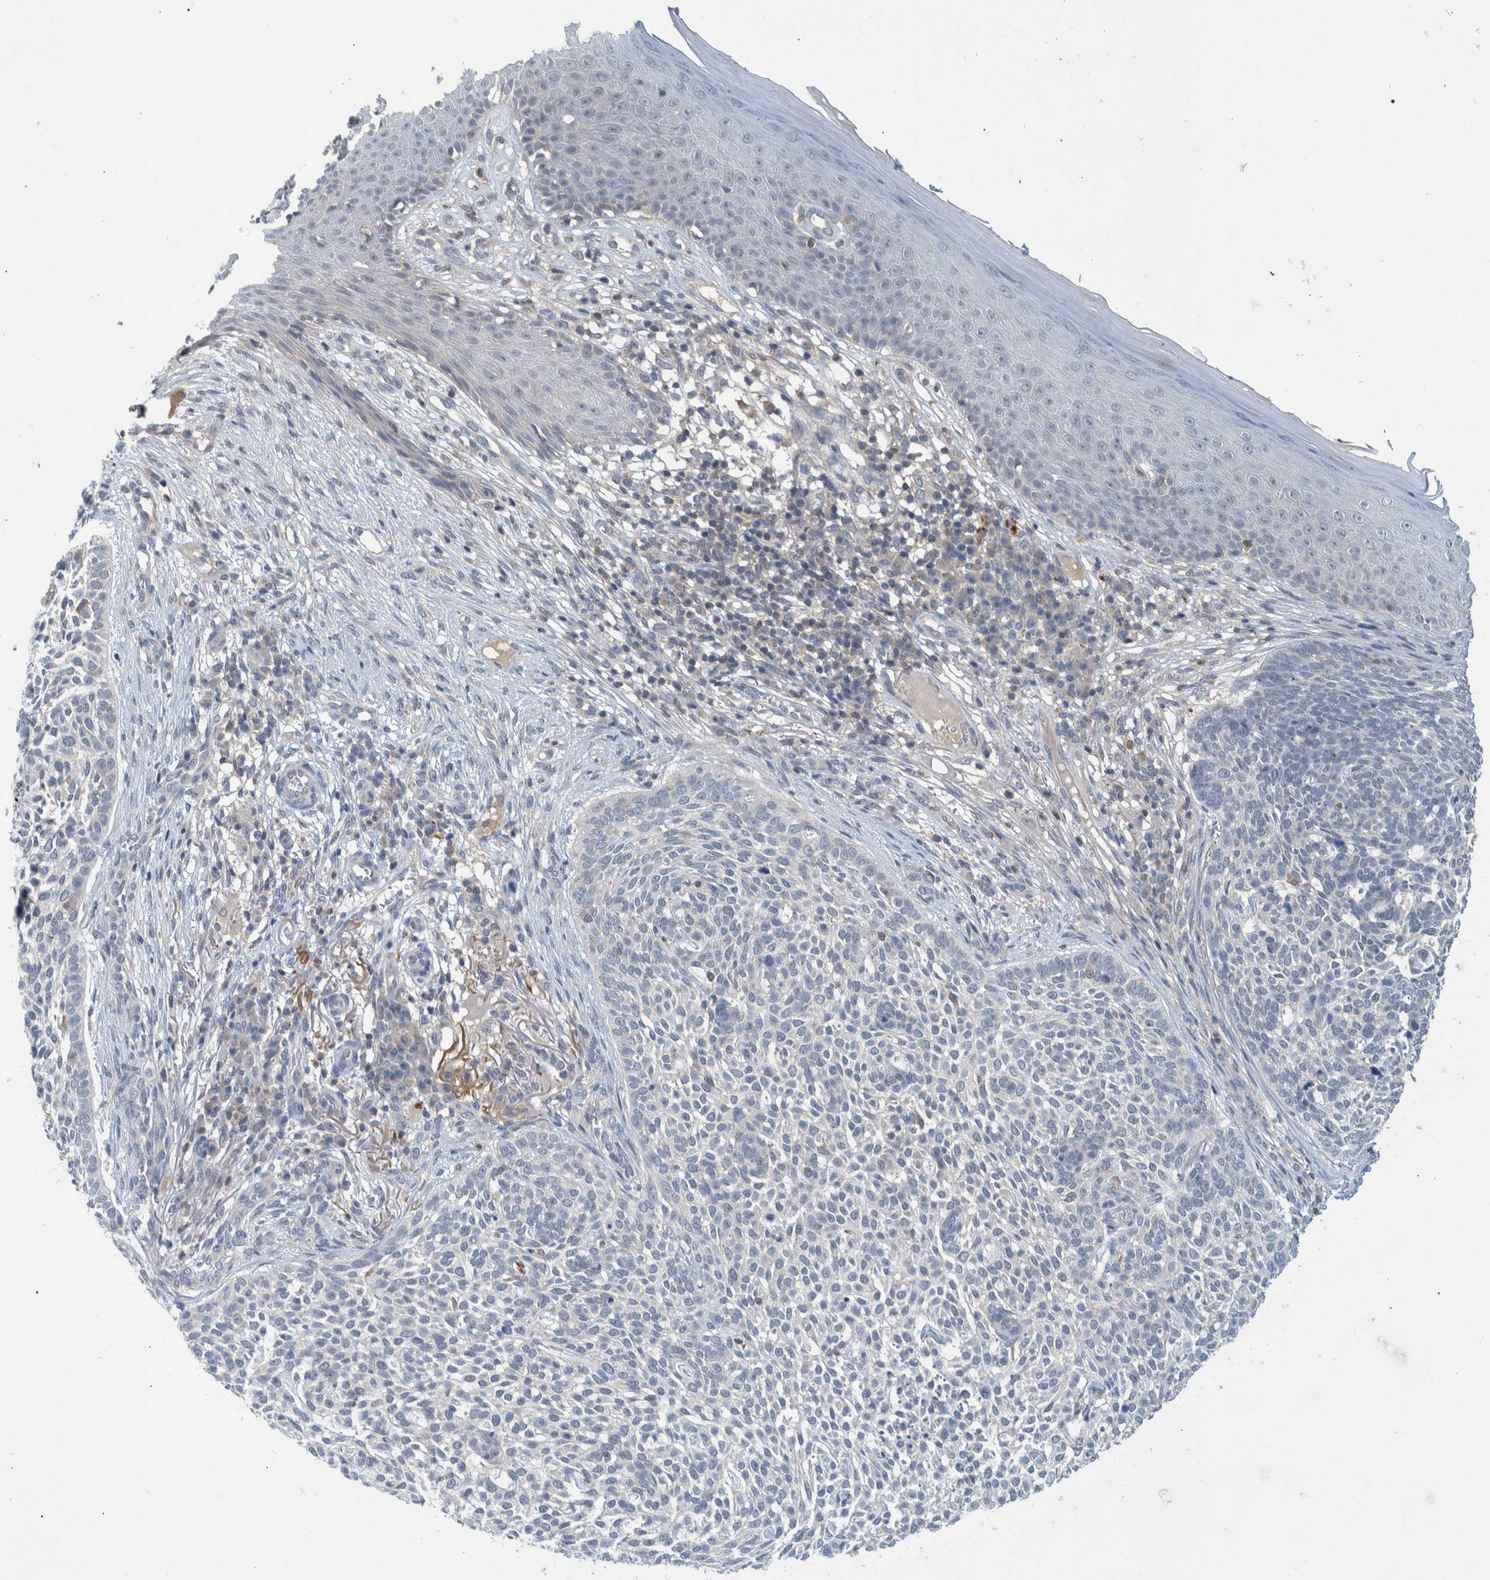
{"staining": {"intensity": "negative", "quantity": "none", "location": "none"}, "tissue": "skin cancer", "cell_type": "Tumor cells", "image_type": "cancer", "snomed": [{"axis": "morphology", "description": "Basal cell carcinoma"}, {"axis": "topography", "description": "Skin"}], "caption": "Image shows no protein expression in tumor cells of skin cancer tissue.", "gene": "PCYT2", "patient": {"sex": "female", "age": 64}}